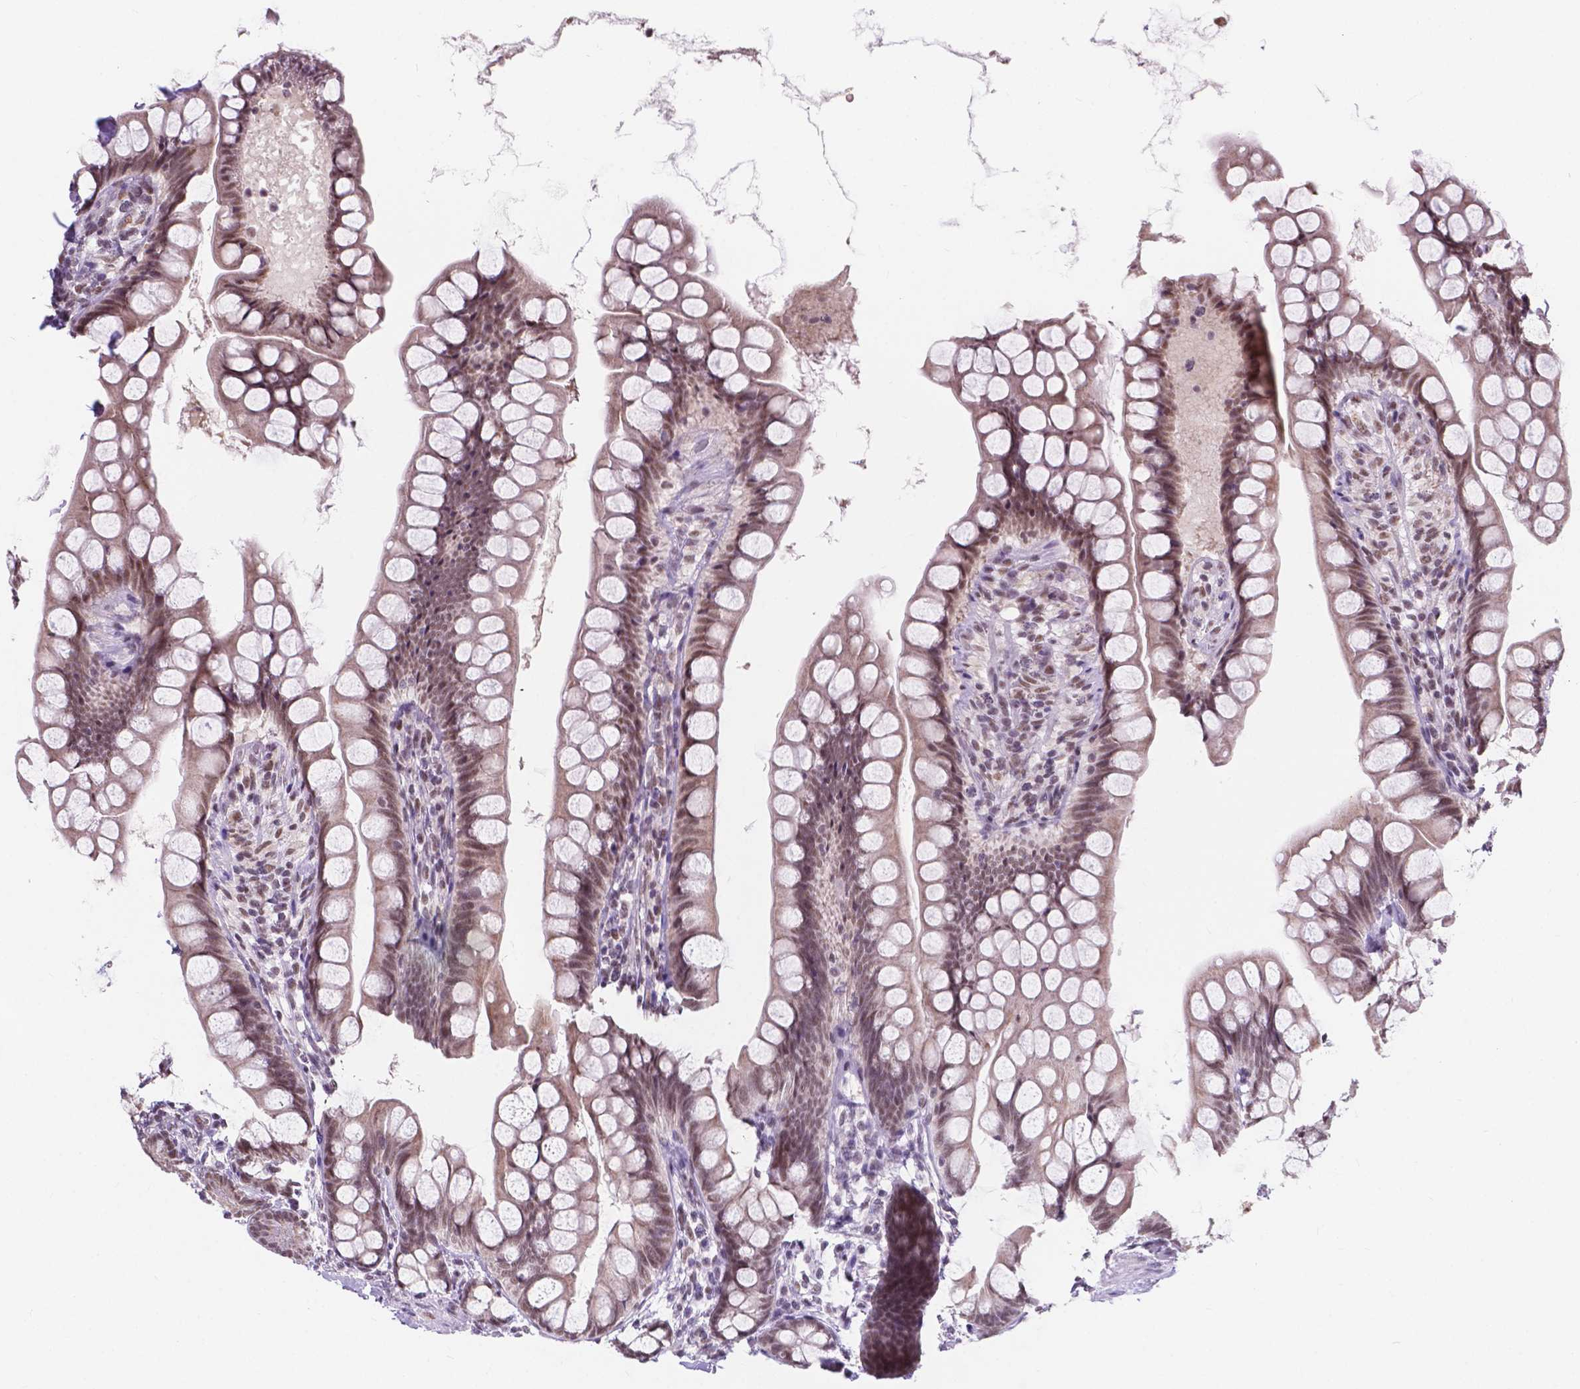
{"staining": {"intensity": "weak", "quantity": ">75%", "location": "cytoplasmic/membranous,nuclear"}, "tissue": "small intestine", "cell_type": "Glandular cells", "image_type": "normal", "snomed": [{"axis": "morphology", "description": "Normal tissue, NOS"}, {"axis": "topography", "description": "Small intestine"}], "caption": "Immunohistochemical staining of unremarkable small intestine displays >75% levels of weak cytoplasmic/membranous,nuclear protein staining in approximately >75% of glandular cells.", "gene": "BCAS2", "patient": {"sex": "male", "age": 70}}